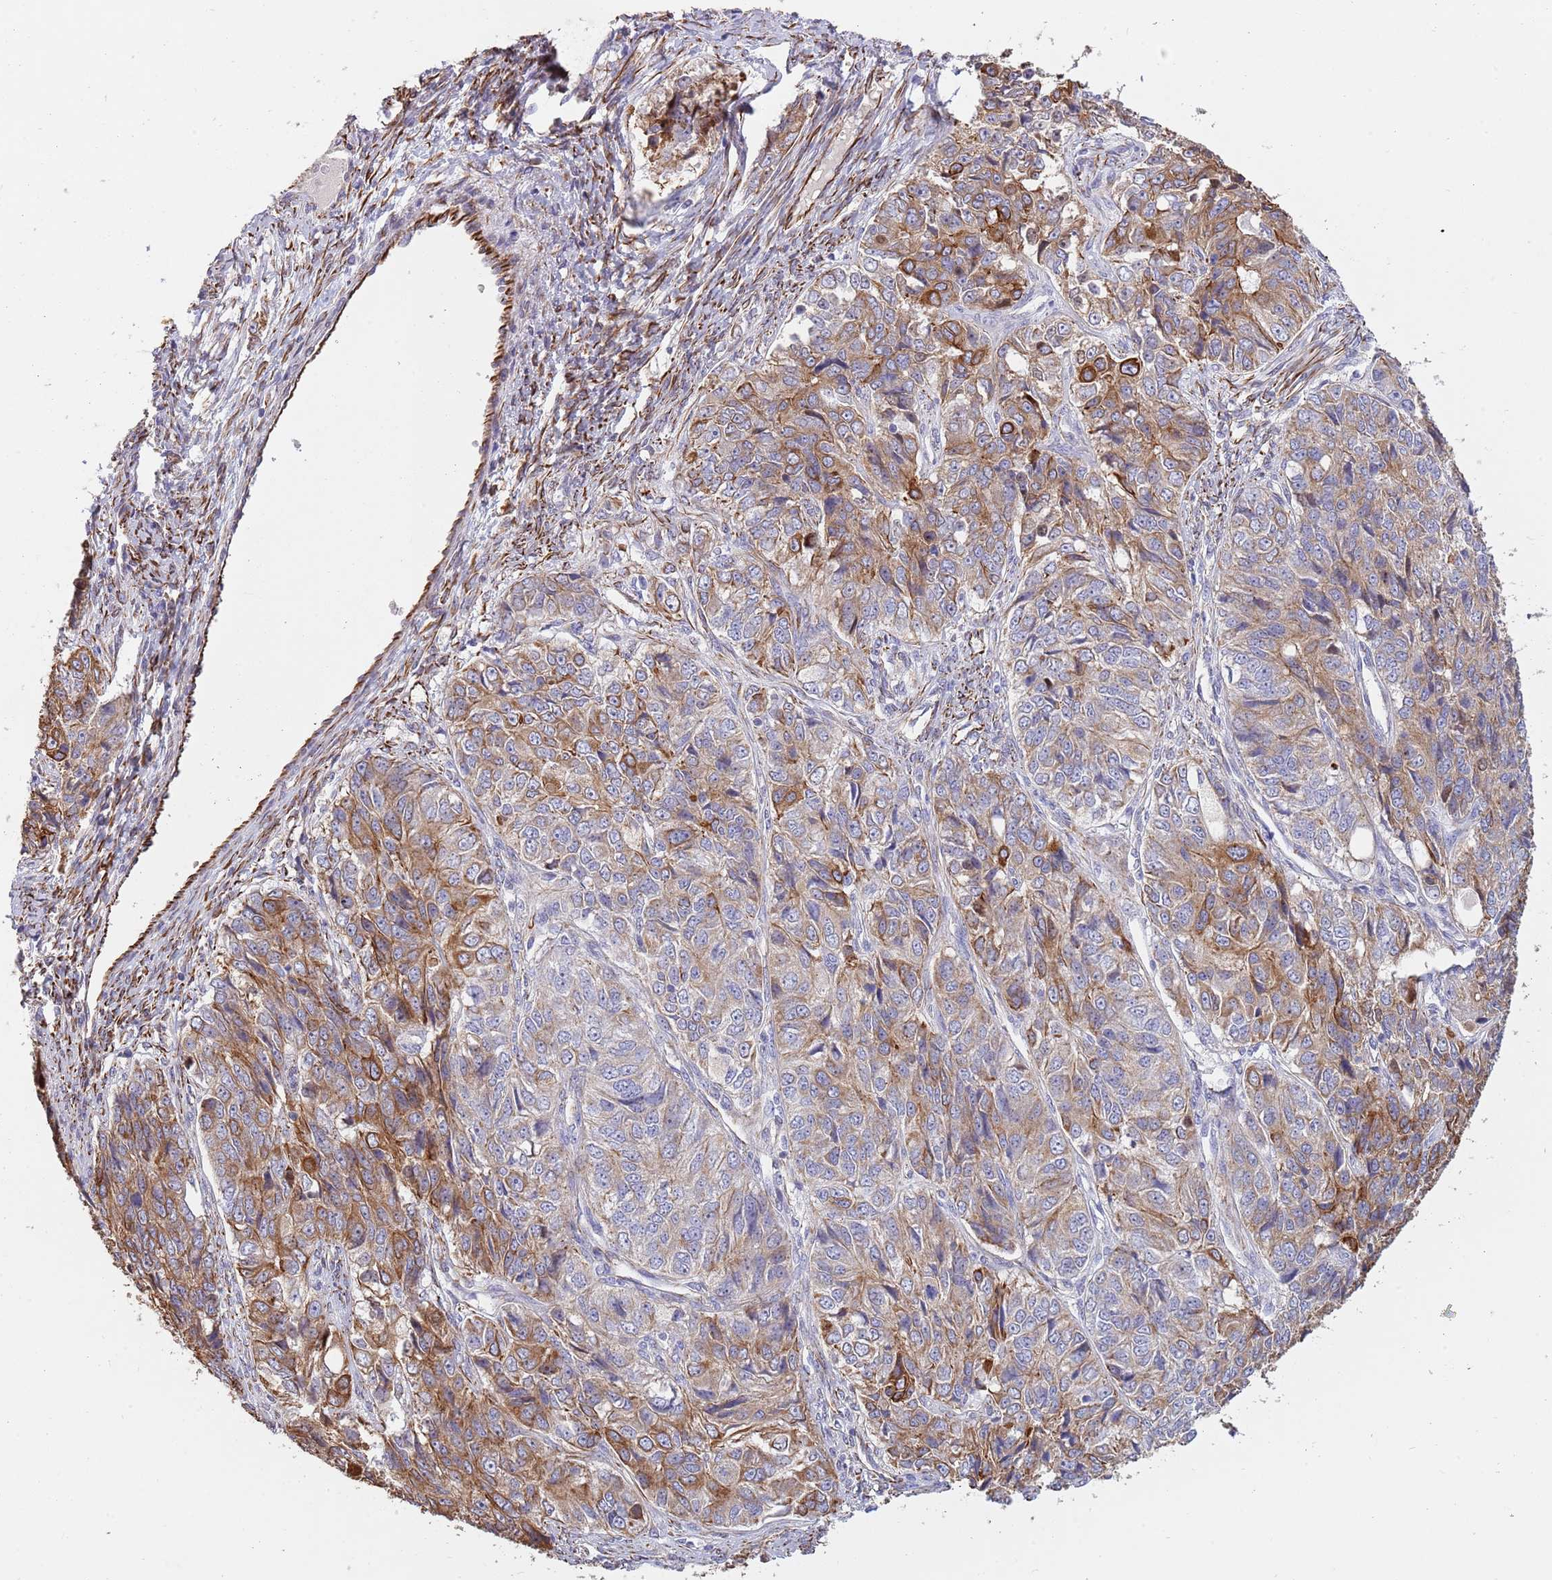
{"staining": {"intensity": "moderate", "quantity": ">75%", "location": "cytoplasmic/membranous"}, "tissue": "ovarian cancer", "cell_type": "Tumor cells", "image_type": "cancer", "snomed": [{"axis": "morphology", "description": "Carcinoma, endometroid"}, {"axis": "topography", "description": "Ovary"}], "caption": "DAB immunohistochemical staining of ovarian endometroid carcinoma shows moderate cytoplasmic/membranous protein positivity in about >75% of tumor cells.", "gene": "MOGAT1", "patient": {"sex": "female", "age": 51}}